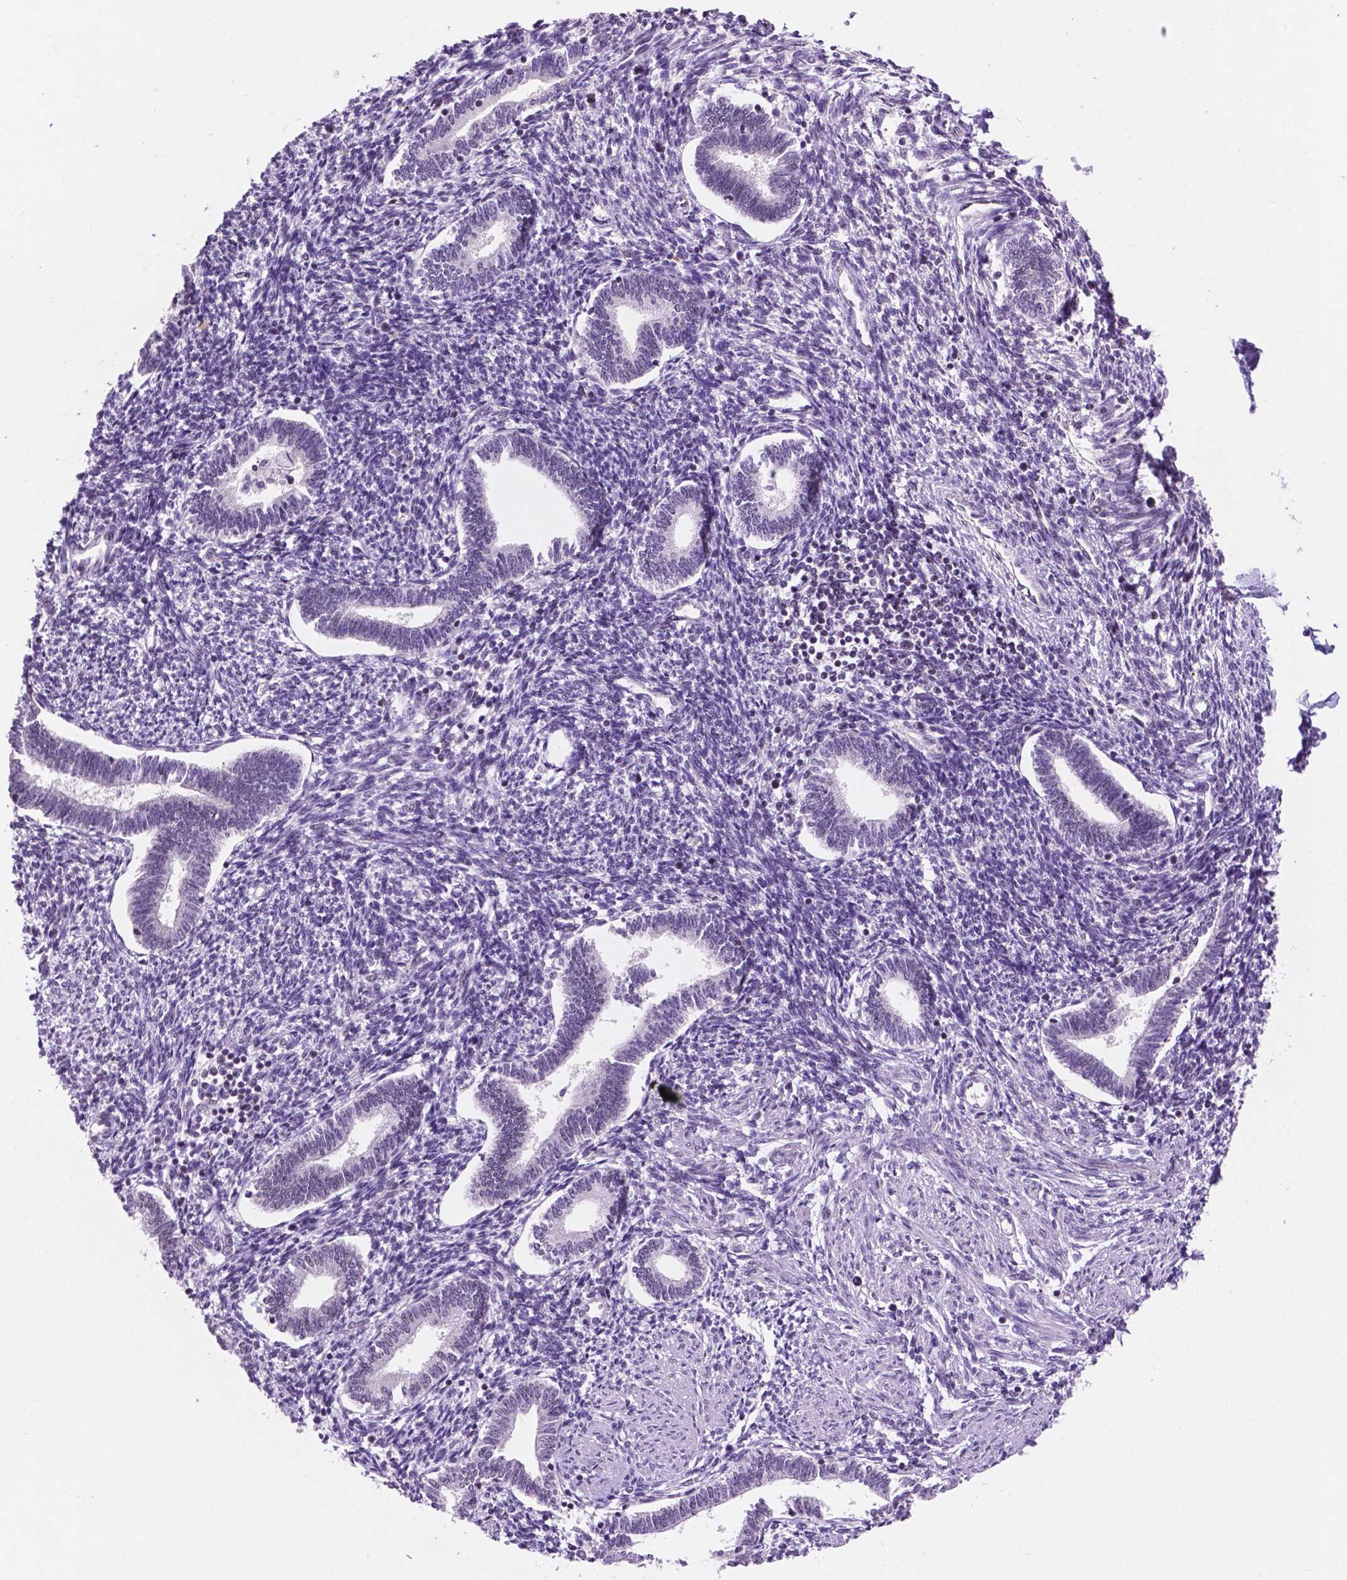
{"staining": {"intensity": "negative", "quantity": "none", "location": "none"}, "tissue": "endometrium", "cell_type": "Cells in endometrial stroma", "image_type": "normal", "snomed": [{"axis": "morphology", "description": "Normal tissue, NOS"}, {"axis": "topography", "description": "Endometrium"}], "caption": "Immunohistochemistry photomicrograph of unremarkable endometrium: endometrium stained with DAB exhibits no significant protein staining in cells in endometrial stroma.", "gene": "NCOR1", "patient": {"sex": "female", "age": 42}}